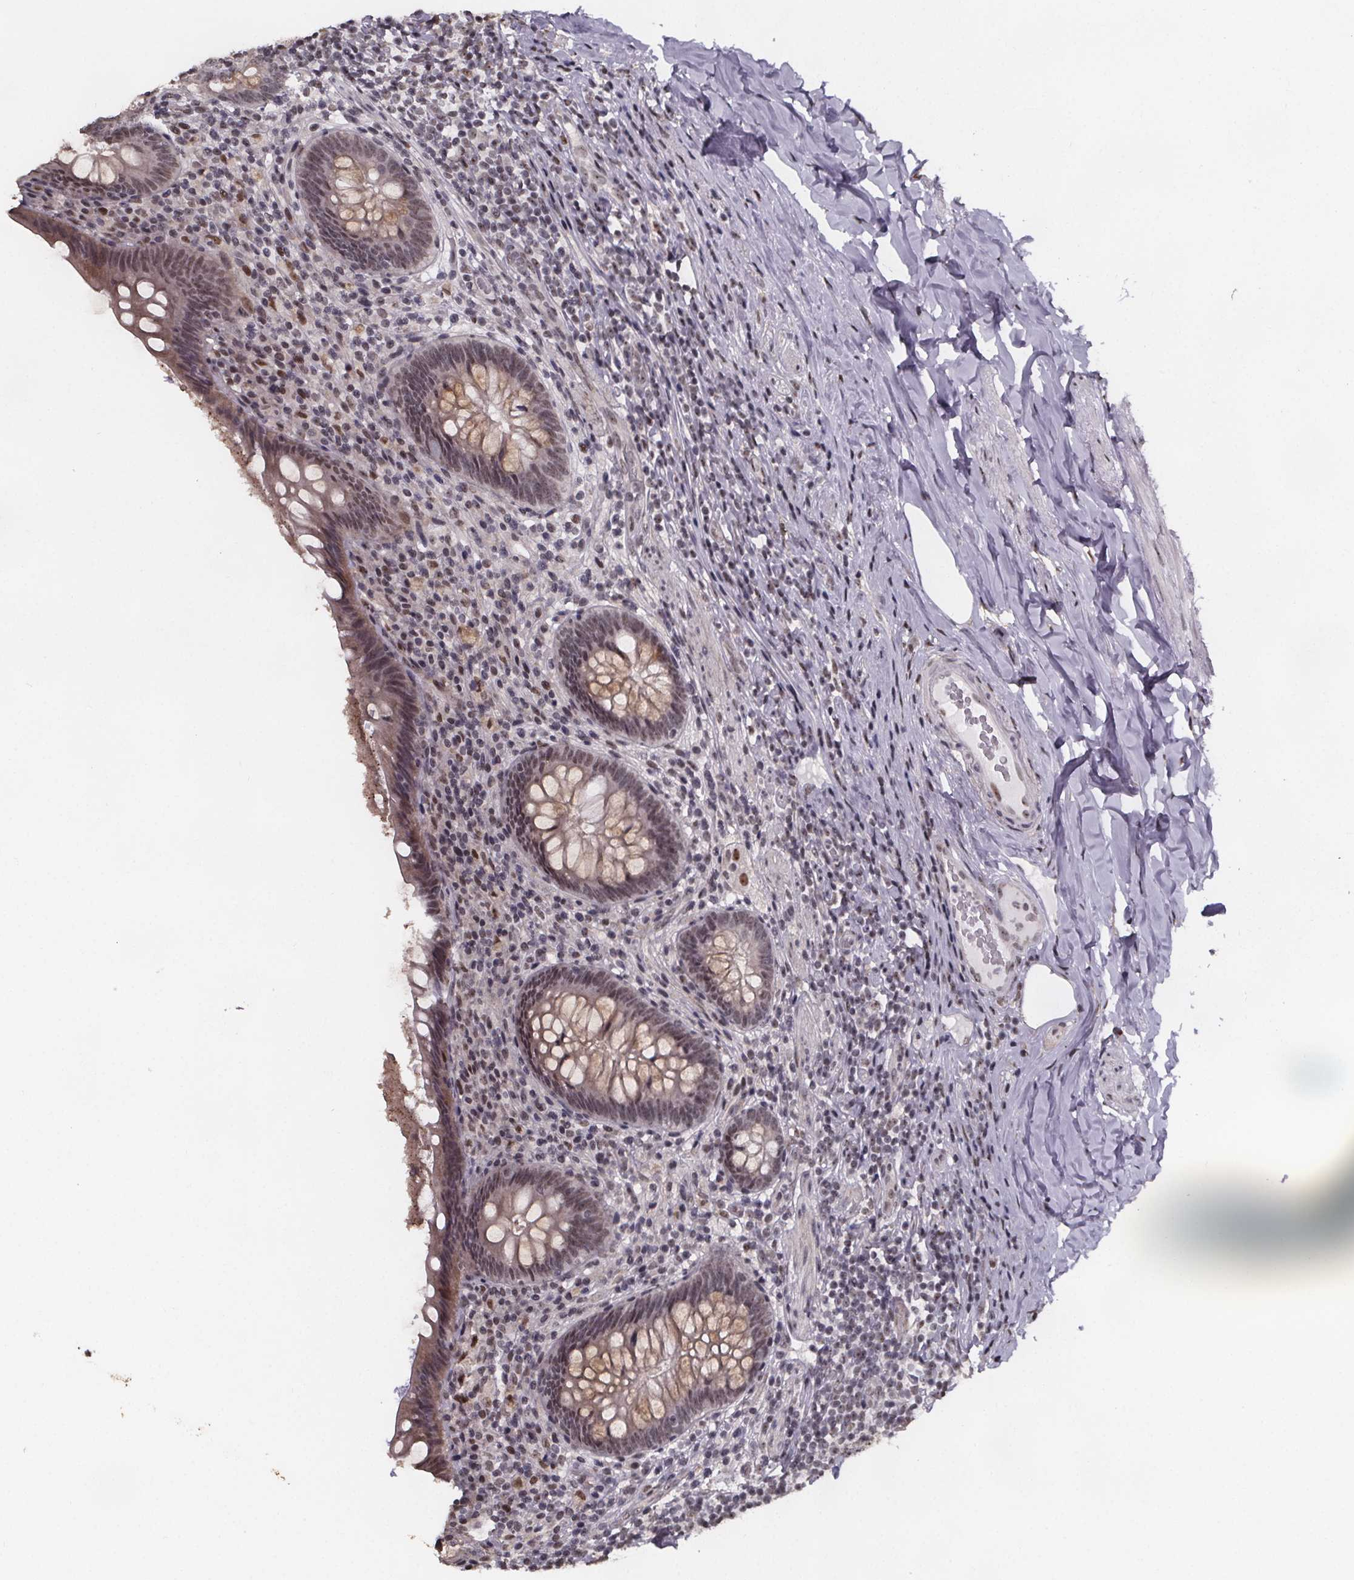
{"staining": {"intensity": "weak", "quantity": "25%-75%", "location": "nuclear"}, "tissue": "appendix", "cell_type": "Glandular cells", "image_type": "normal", "snomed": [{"axis": "morphology", "description": "Normal tissue, NOS"}, {"axis": "topography", "description": "Appendix"}], "caption": "A low amount of weak nuclear expression is identified in approximately 25%-75% of glandular cells in benign appendix. (DAB (3,3'-diaminobenzidine) = brown stain, brightfield microscopy at high magnification).", "gene": "U2SURP", "patient": {"sex": "male", "age": 47}}